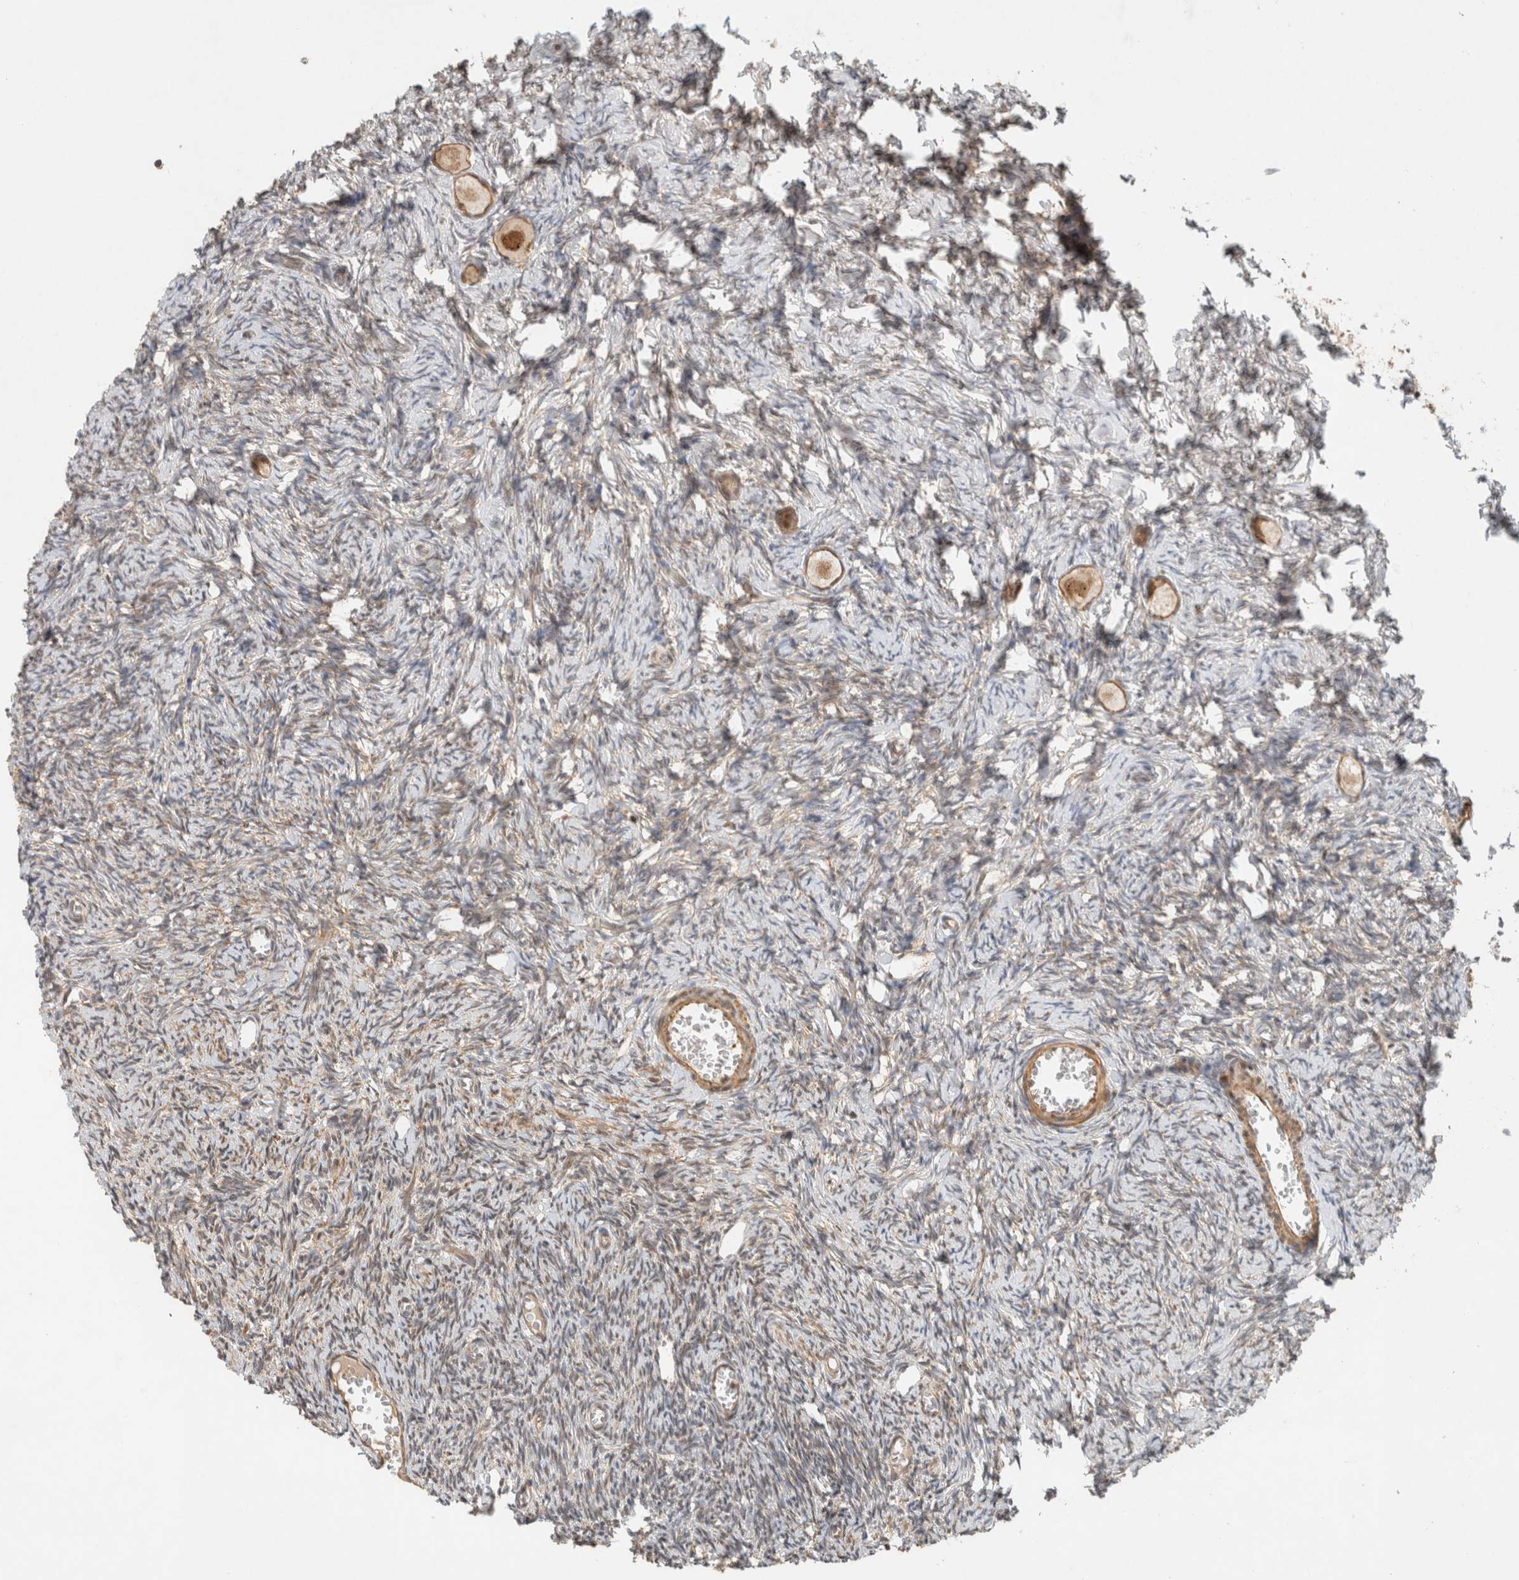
{"staining": {"intensity": "moderate", "quantity": ">75%", "location": "cytoplasmic/membranous"}, "tissue": "ovary", "cell_type": "Follicle cells", "image_type": "normal", "snomed": [{"axis": "morphology", "description": "Normal tissue, NOS"}, {"axis": "topography", "description": "Ovary"}], "caption": "This histopathology image exhibits immunohistochemistry (IHC) staining of benign human ovary, with medium moderate cytoplasmic/membranous staining in about >75% of follicle cells.", "gene": "CAAP1", "patient": {"sex": "female", "age": 27}}